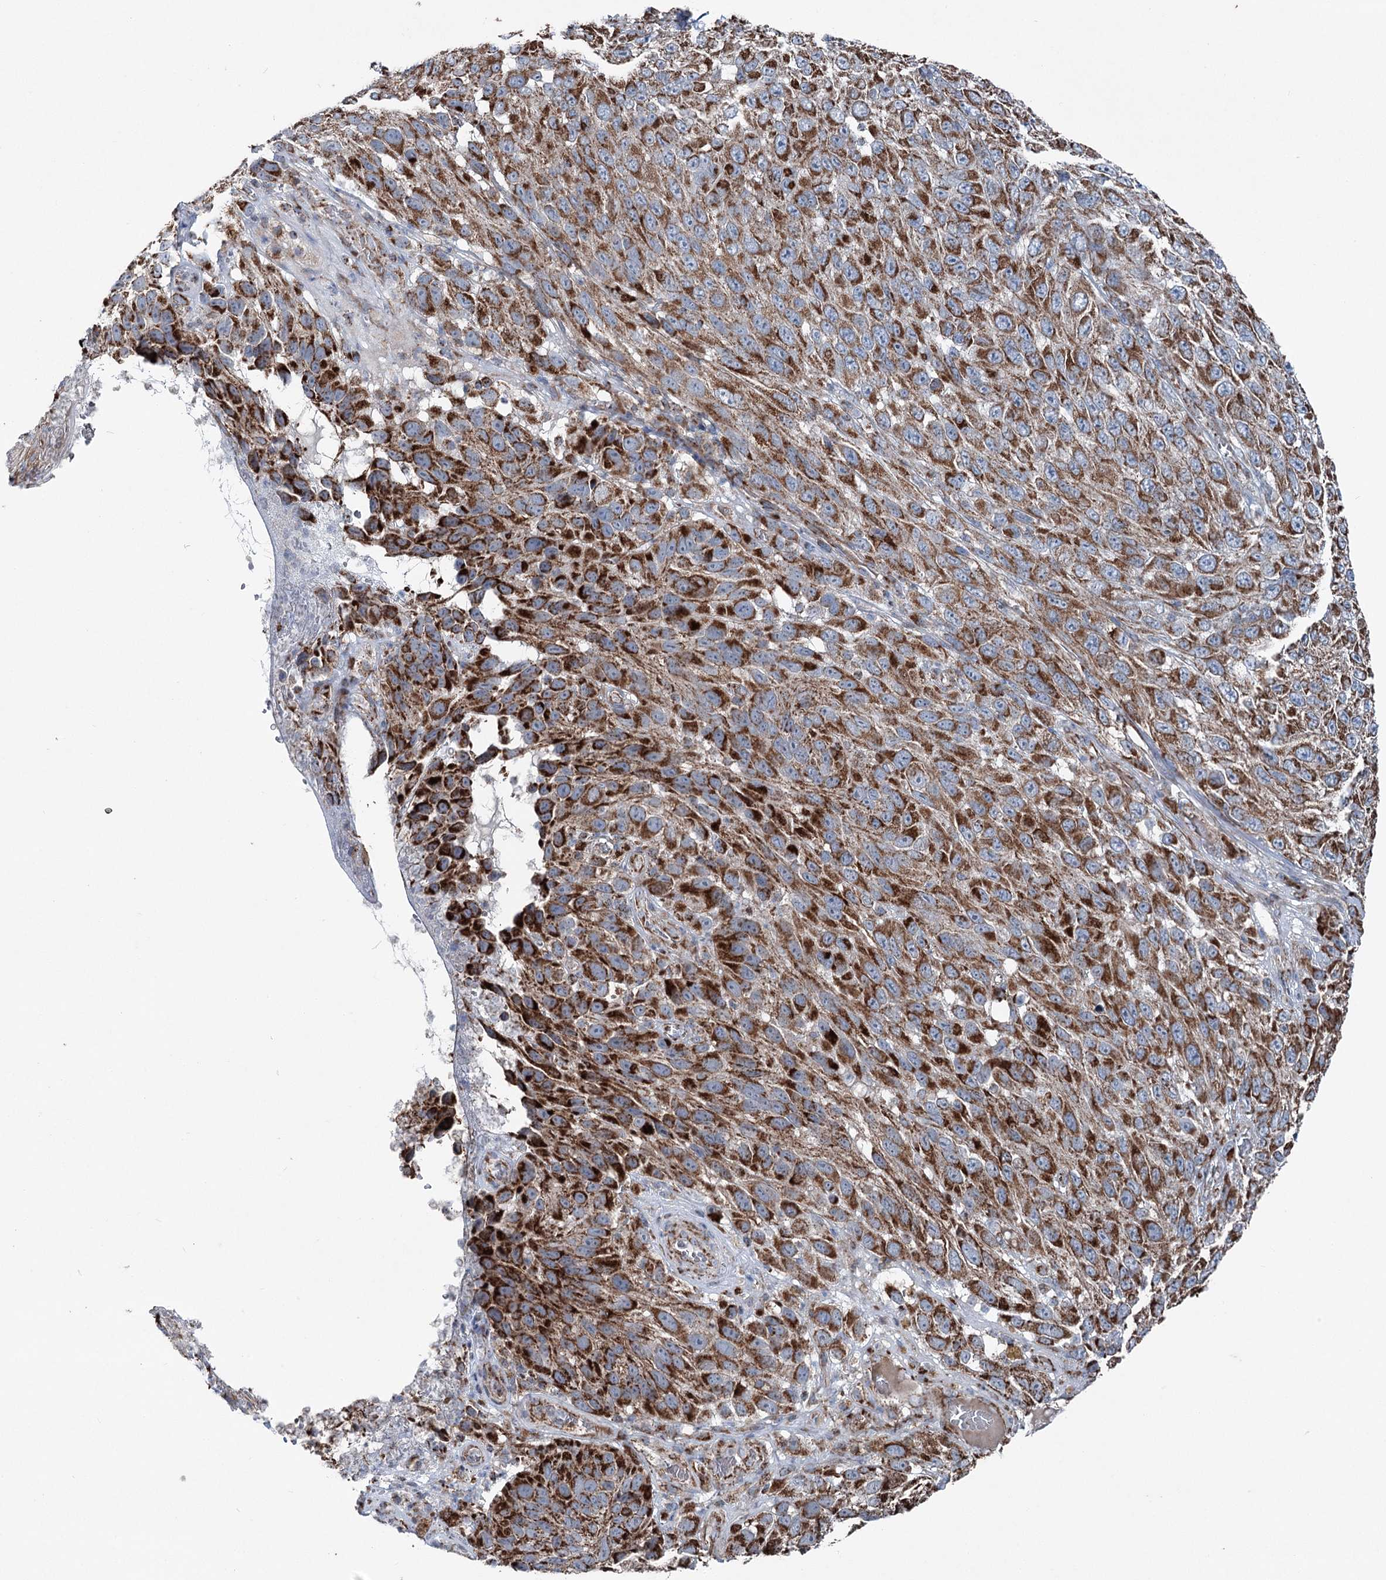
{"staining": {"intensity": "strong", "quantity": ">75%", "location": "cytoplasmic/membranous"}, "tissue": "melanoma", "cell_type": "Tumor cells", "image_type": "cancer", "snomed": [{"axis": "morphology", "description": "Malignant melanoma, NOS"}, {"axis": "topography", "description": "Skin"}], "caption": "Tumor cells reveal high levels of strong cytoplasmic/membranous positivity in approximately >75% of cells in melanoma.", "gene": "UCN3", "patient": {"sex": "female", "age": 96}}